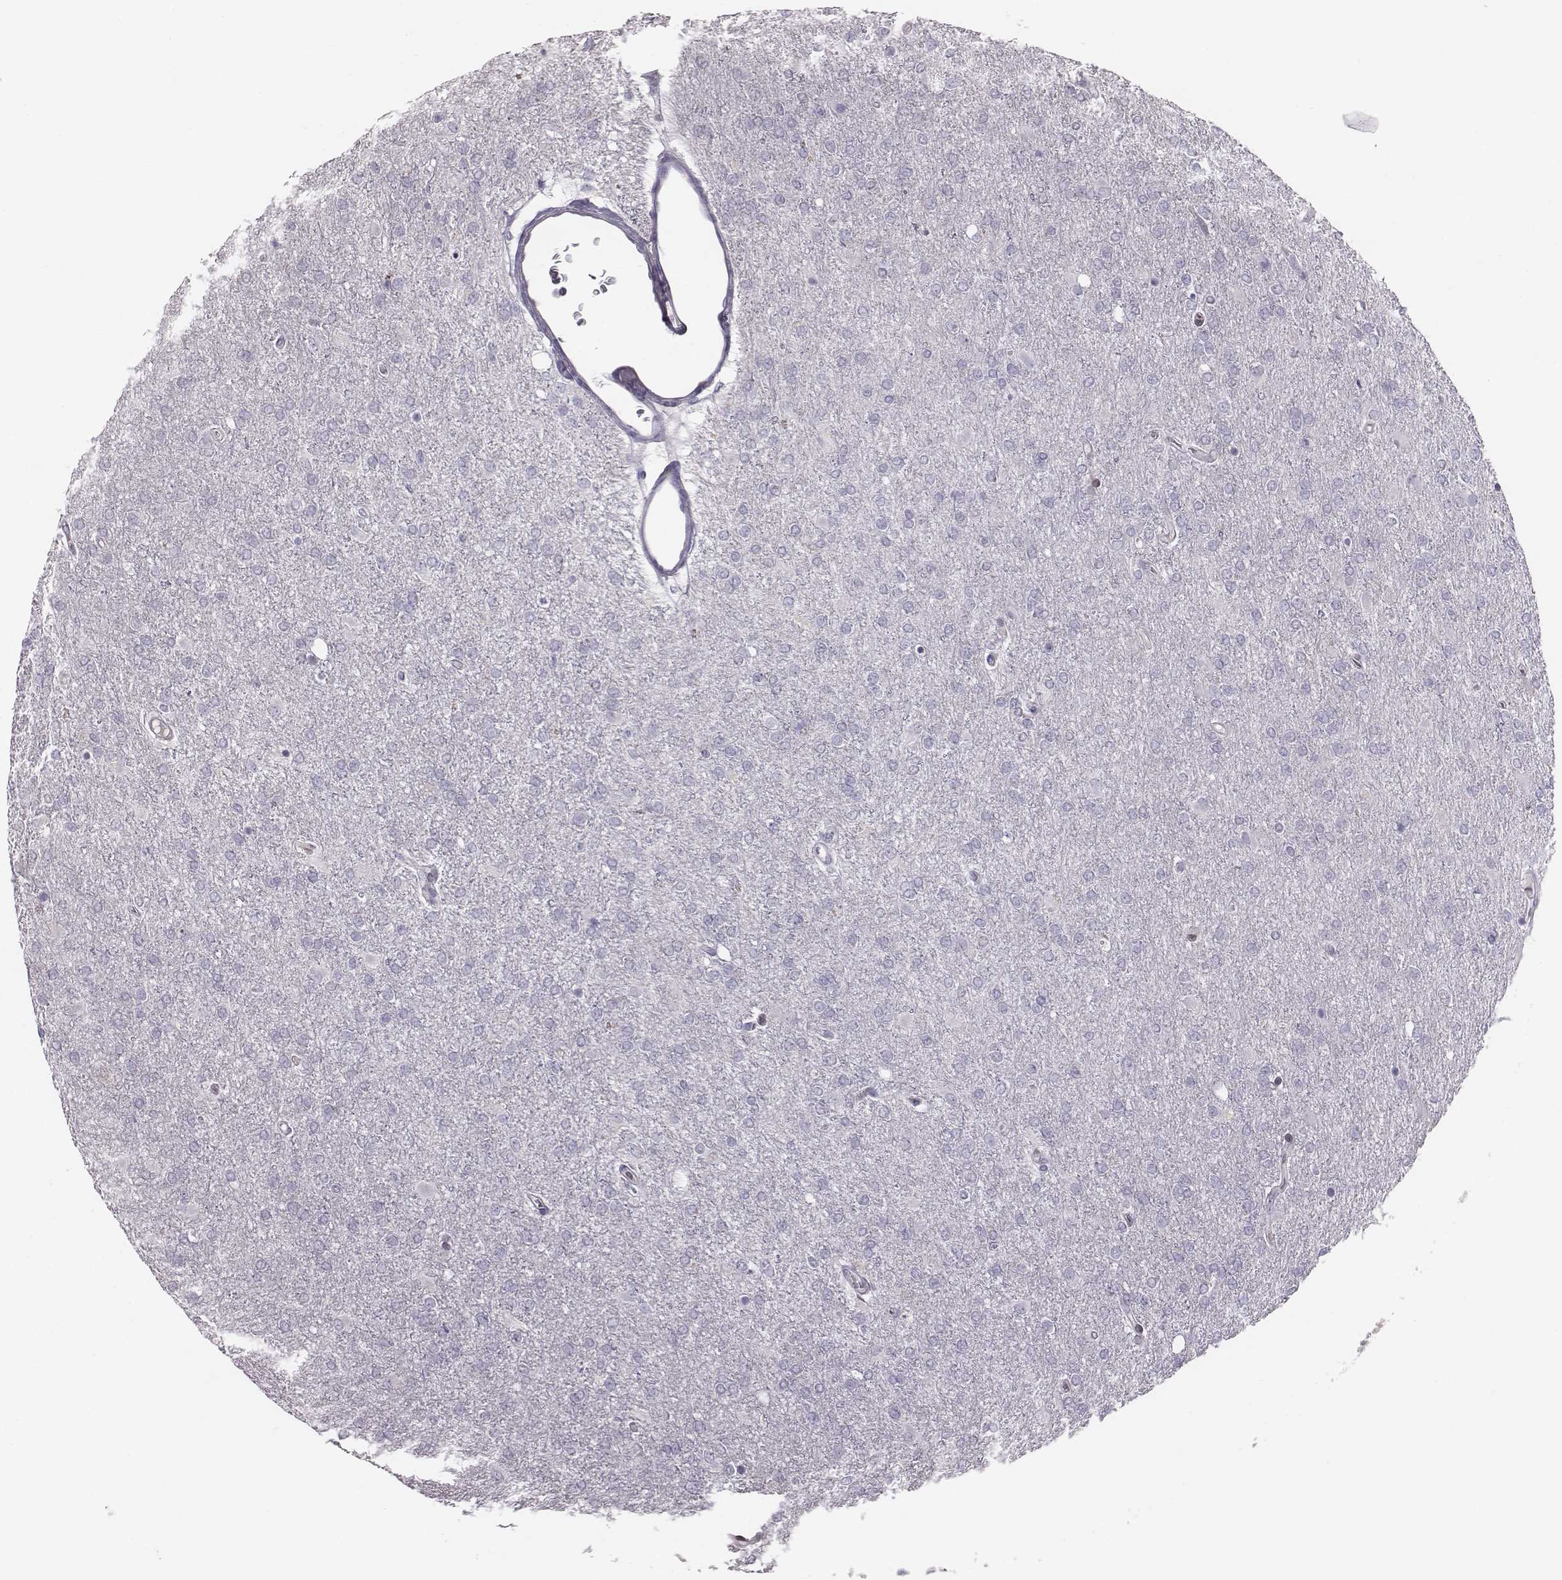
{"staining": {"intensity": "negative", "quantity": "none", "location": "none"}, "tissue": "glioma", "cell_type": "Tumor cells", "image_type": "cancer", "snomed": [{"axis": "morphology", "description": "Glioma, malignant, High grade"}, {"axis": "topography", "description": "Cerebral cortex"}], "caption": "DAB (3,3'-diaminobenzidine) immunohistochemical staining of human malignant high-grade glioma exhibits no significant expression in tumor cells.", "gene": "PDE8B", "patient": {"sex": "male", "age": 70}}